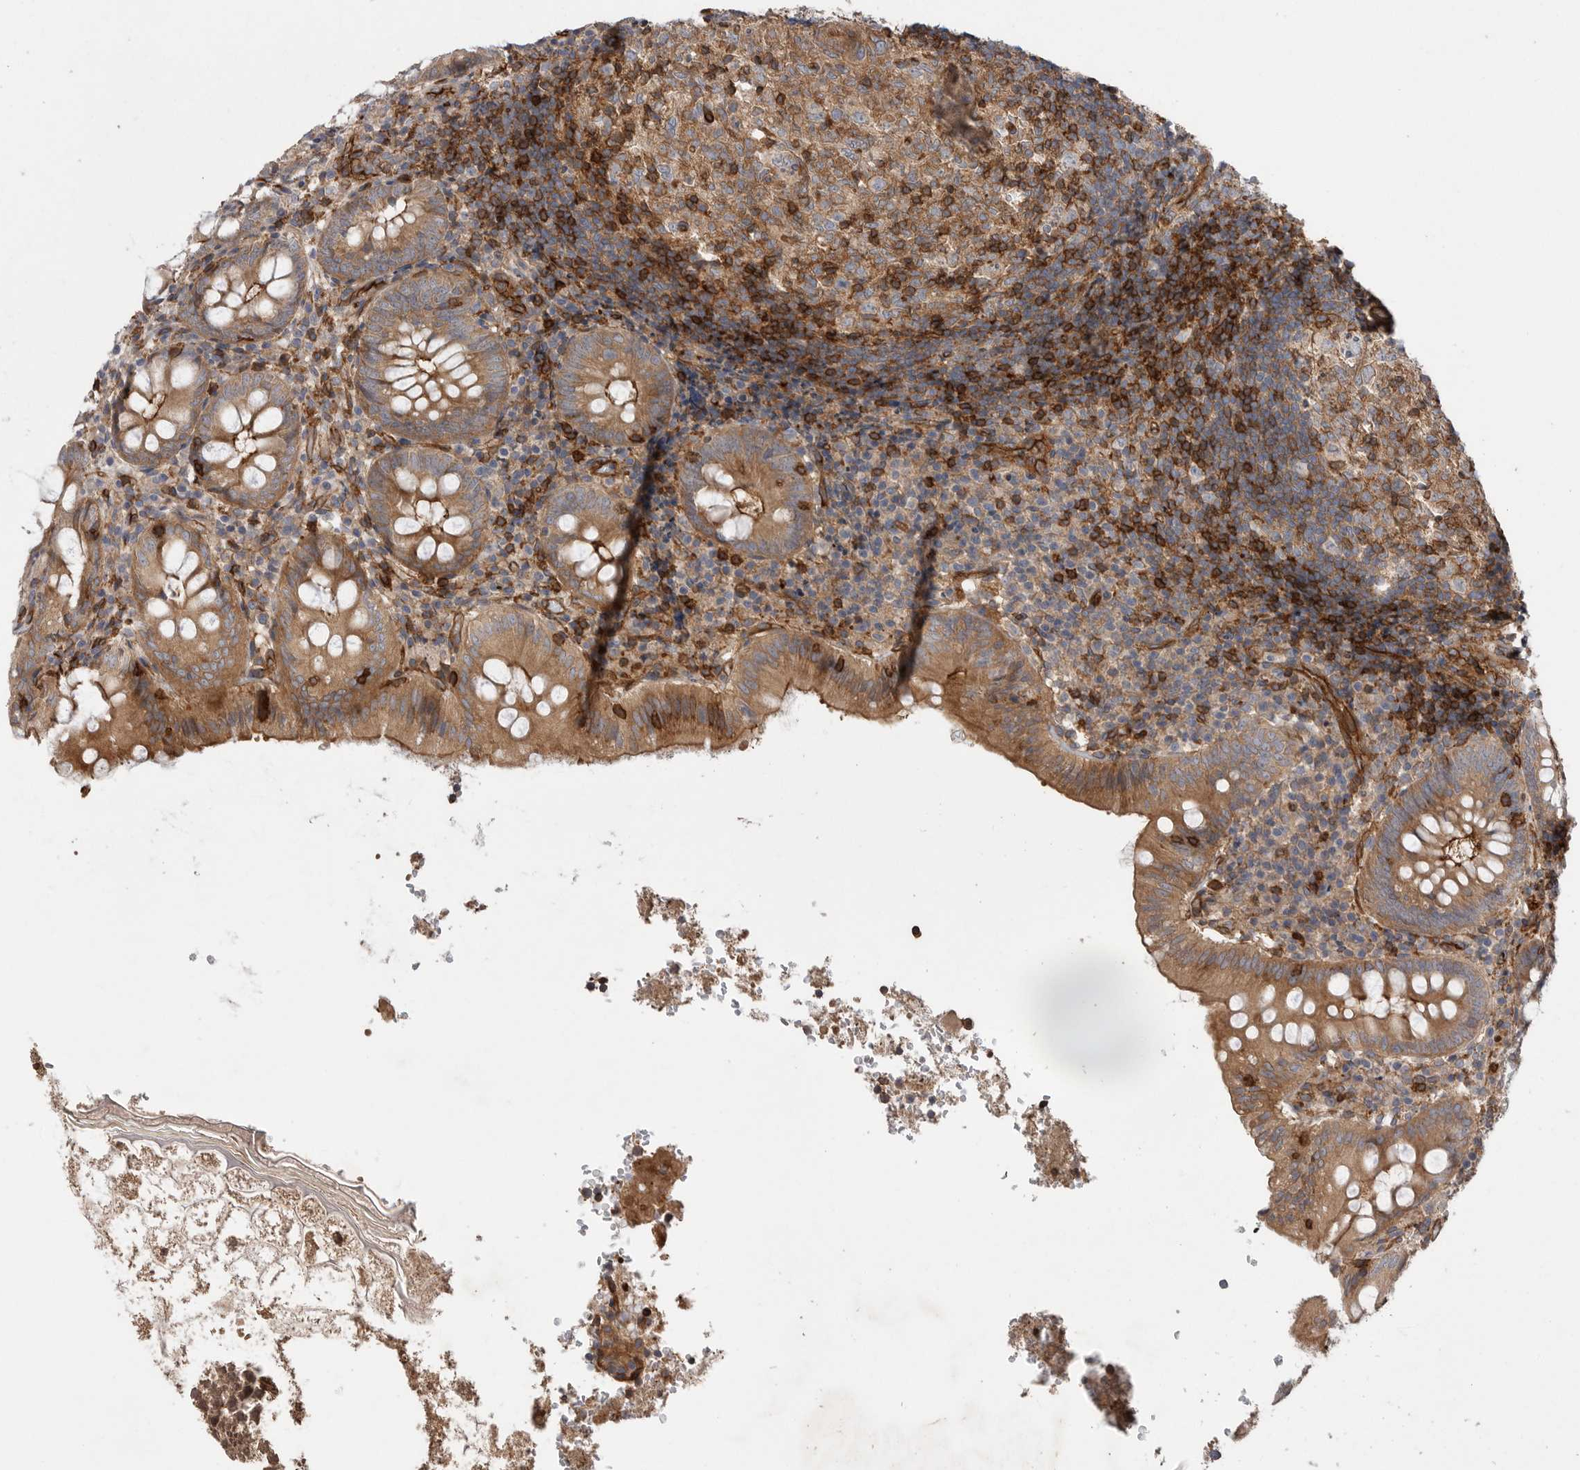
{"staining": {"intensity": "moderate", "quantity": ">75%", "location": "cytoplasmic/membranous"}, "tissue": "appendix", "cell_type": "Glandular cells", "image_type": "normal", "snomed": [{"axis": "morphology", "description": "Normal tissue, NOS"}, {"axis": "topography", "description": "Appendix"}], "caption": "IHC photomicrograph of normal appendix: human appendix stained using immunohistochemistry (IHC) displays medium levels of moderate protein expression localized specifically in the cytoplasmic/membranous of glandular cells, appearing as a cytoplasmic/membranous brown color.", "gene": "PRKCH", "patient": {"sex": "male", "age": 8}}